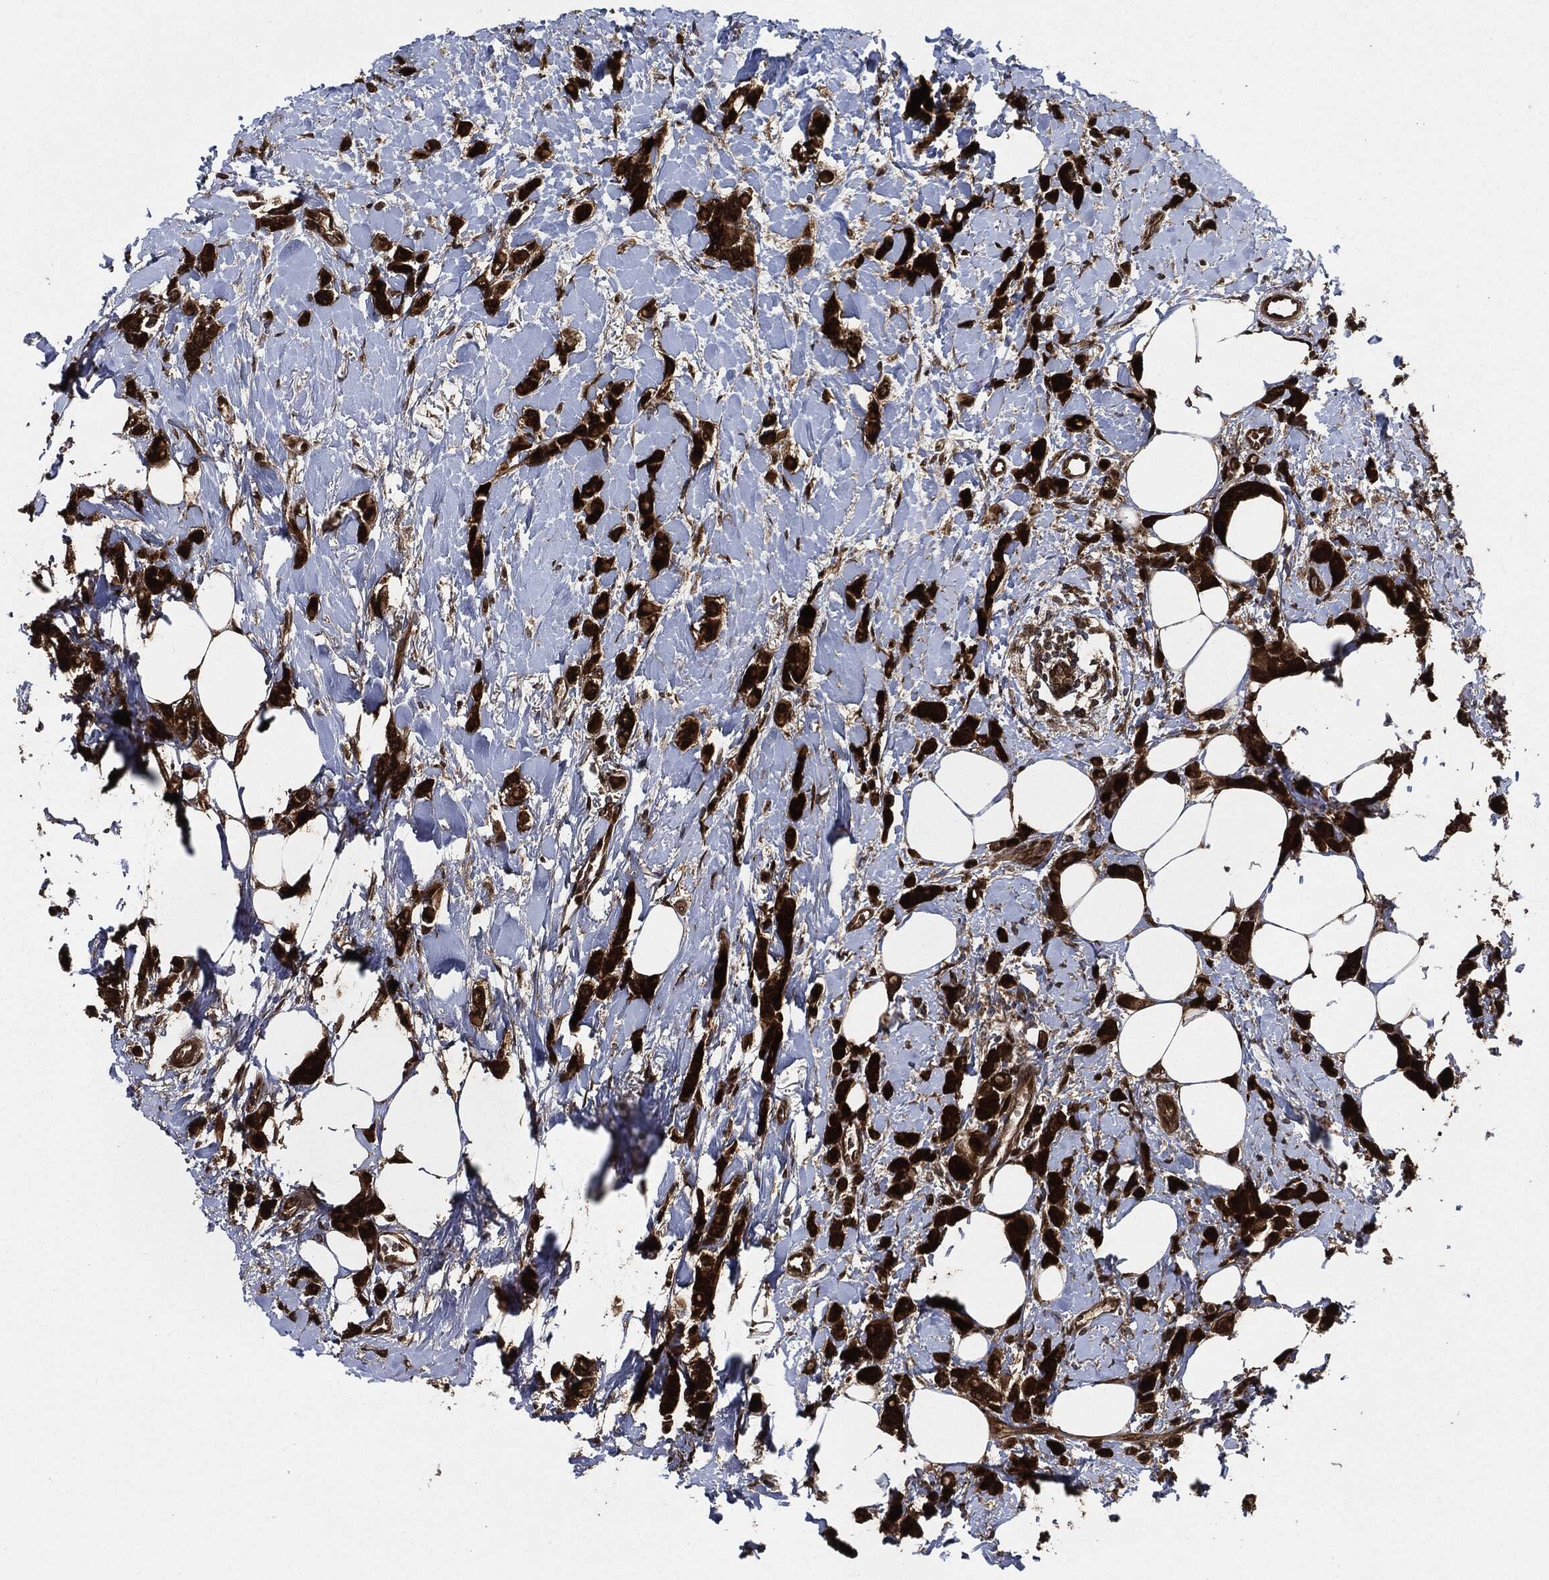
{"staining": {"intensity": "strong", "quantity": ">75%", "location": "cytoplasmic/membranous,nuclear"}, "tissue": "breast cancer", "cell_type": "Tumor cells", "image_type": "cancer", "snomed": [{"axis": "morphology", "description": "Lobular carcinoma"}, {"axis": "topography", "description": "Breast"}], "caption": "The micrograph demonstrates a brown stain indicating the presence of a protein in the cytoplasmic/membranous and nuclear of tumor cells in lobular carcinoma (breast).", "gene": "DCTN1", "patient": {"sex": "female", "age": 66}}